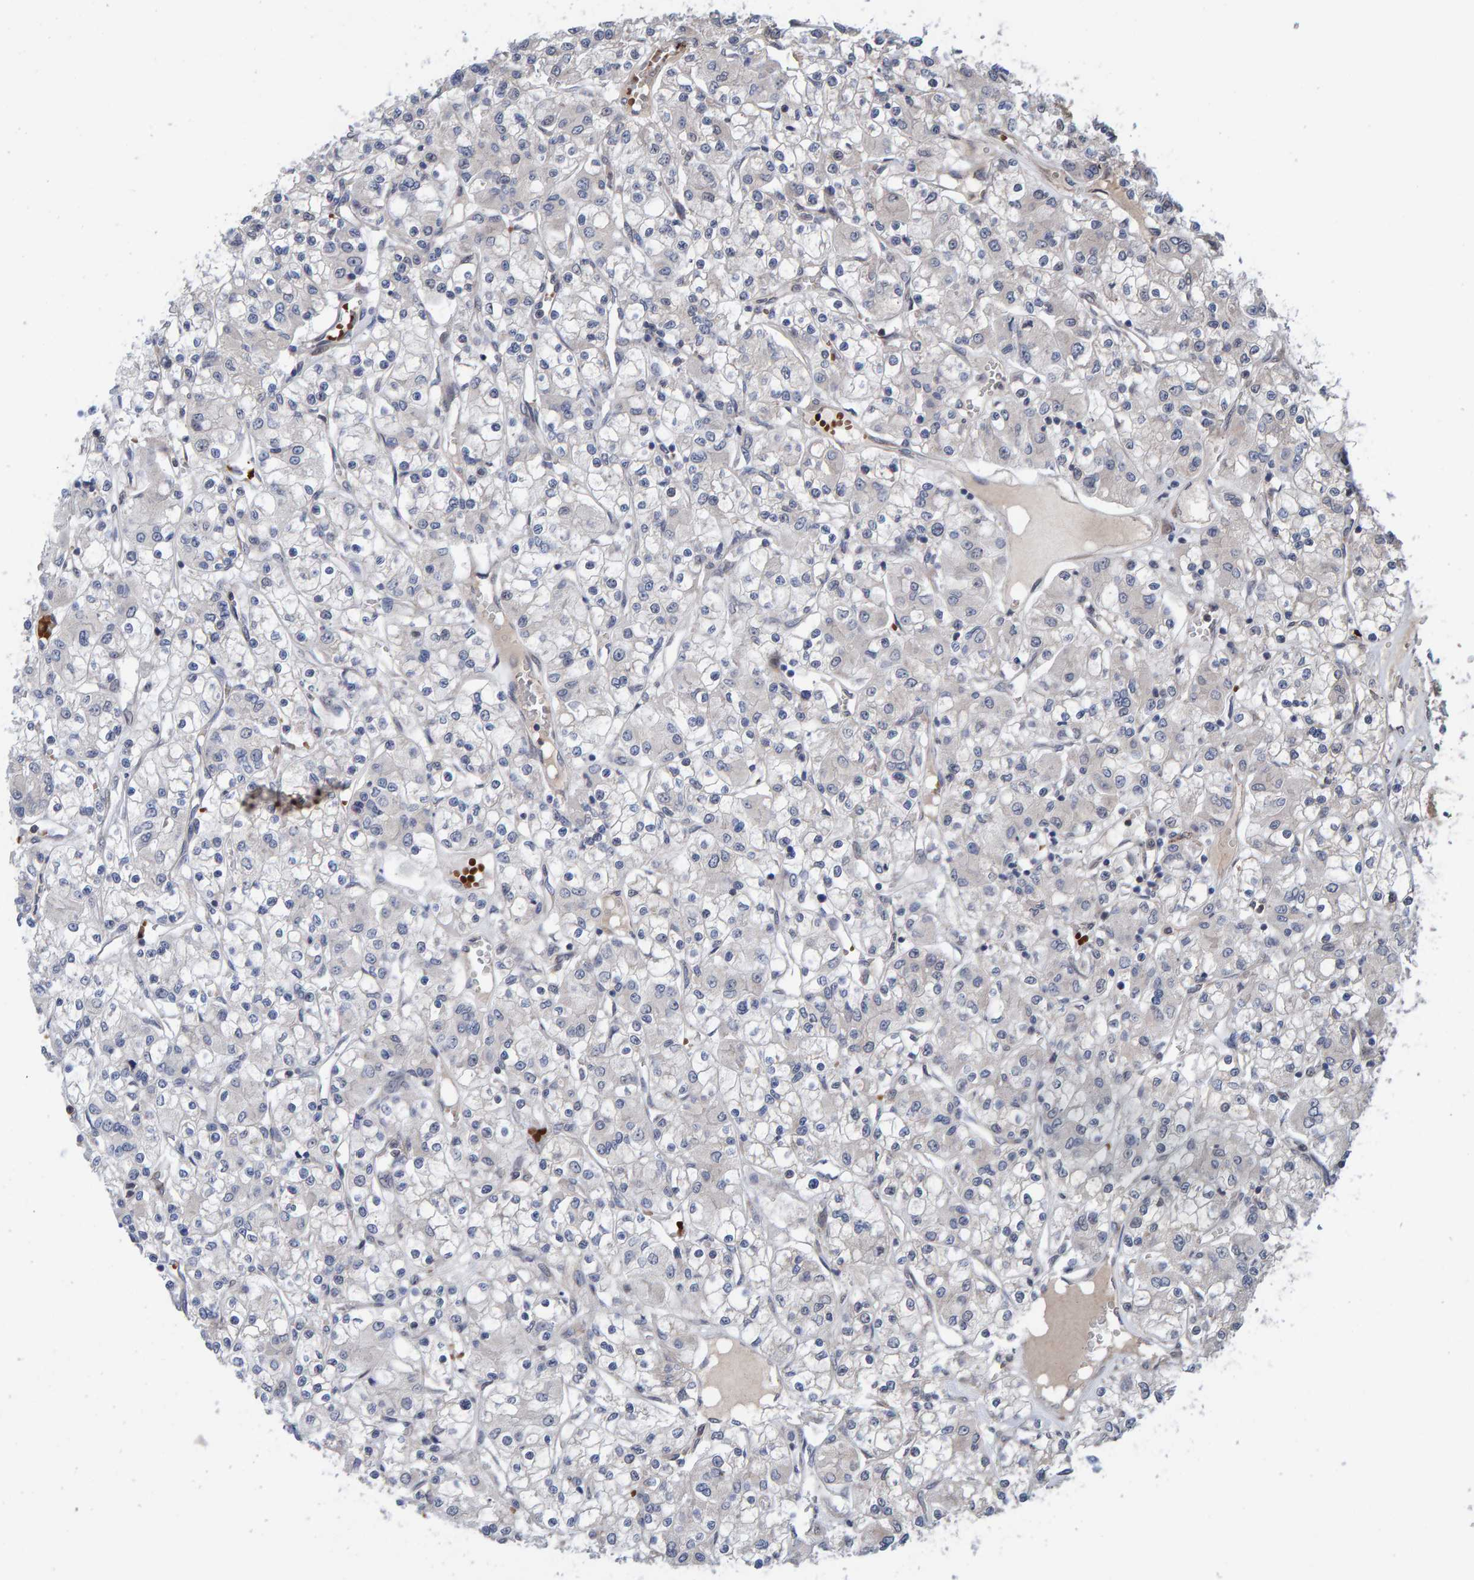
{"staining": {"intensity": "negative", "quantity": "none", "location": "none"}, "tissue": "renal cancer", "cell_type": "Tumor cells", "image_type": "cancer", "snomed": [{"axis": "morphology", "description": "Adenocarcinoma, NOS"}, {"axis": "topography", "description": "Kidney"}], "caption": "A high-resolution histopathology image shows immunohistochemistry staining of renal cancer, which shows no significant expression in tumor cells.", "gene": "MFSD6L", "patient": {"sex": "female", "age": 59}}